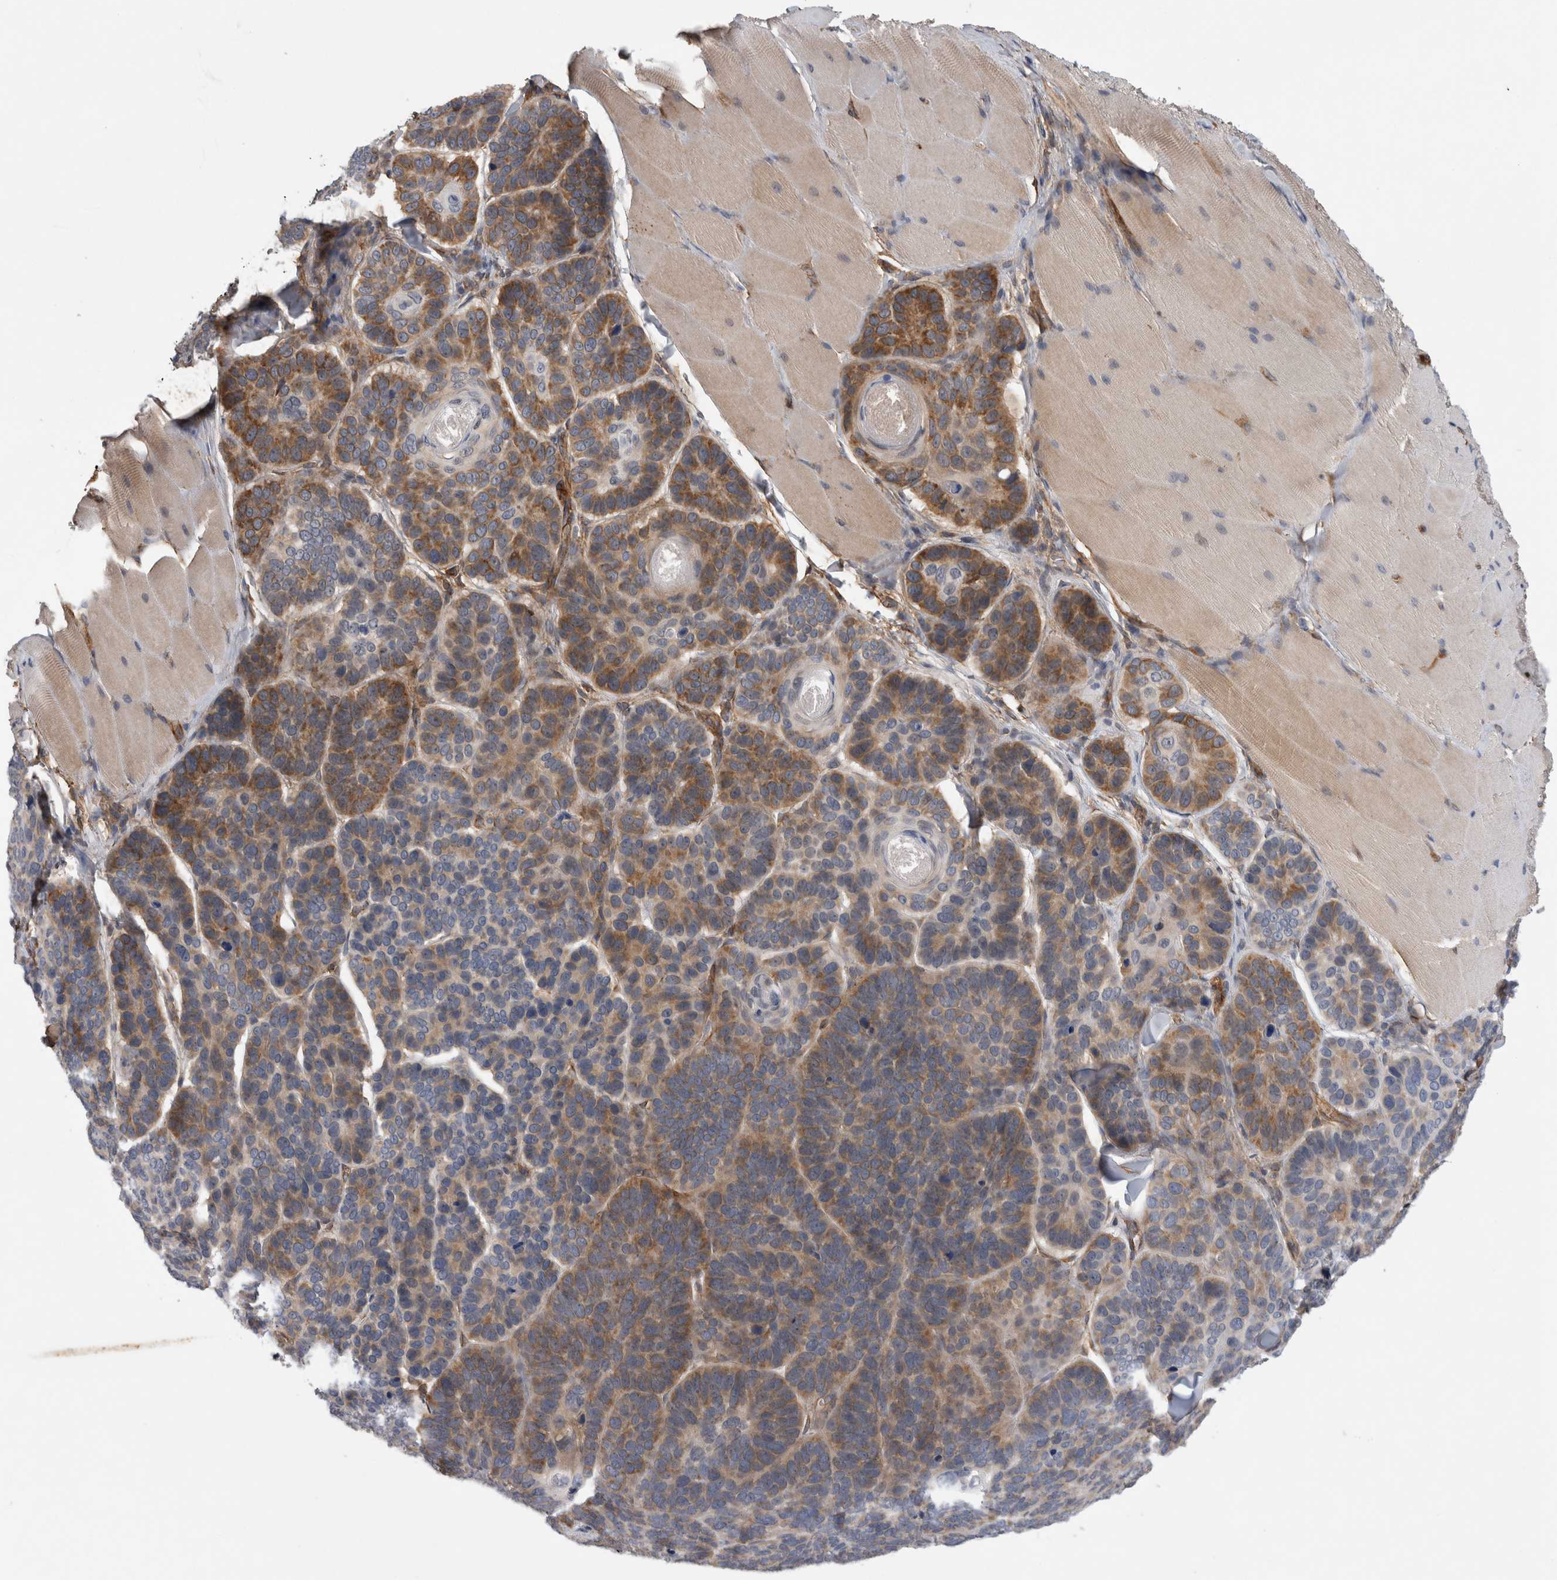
{"staining": {"intensity": "moderate", "quantity": ">75%", "location": "cytoplasmic/membranous"}, "tissue": "skin cancer", "cell_type": "Tumor cells", "image_type": "cancer", "snomed": [{"axis": "morphology", "description": "Basal cell carcinoma"}, {"axis": "topography", "description": "Skin"}], "caption": "Immunohistochemistry photomicrograph of human skin basal cell carcinoma stained for a protein (brown), which displays medium levels of moderate cytoplasmic/membranous staining in approximately >75% of tumor cells.", "gene": "ANKFY1", "patient": {"sex": "male", "age": 62}}